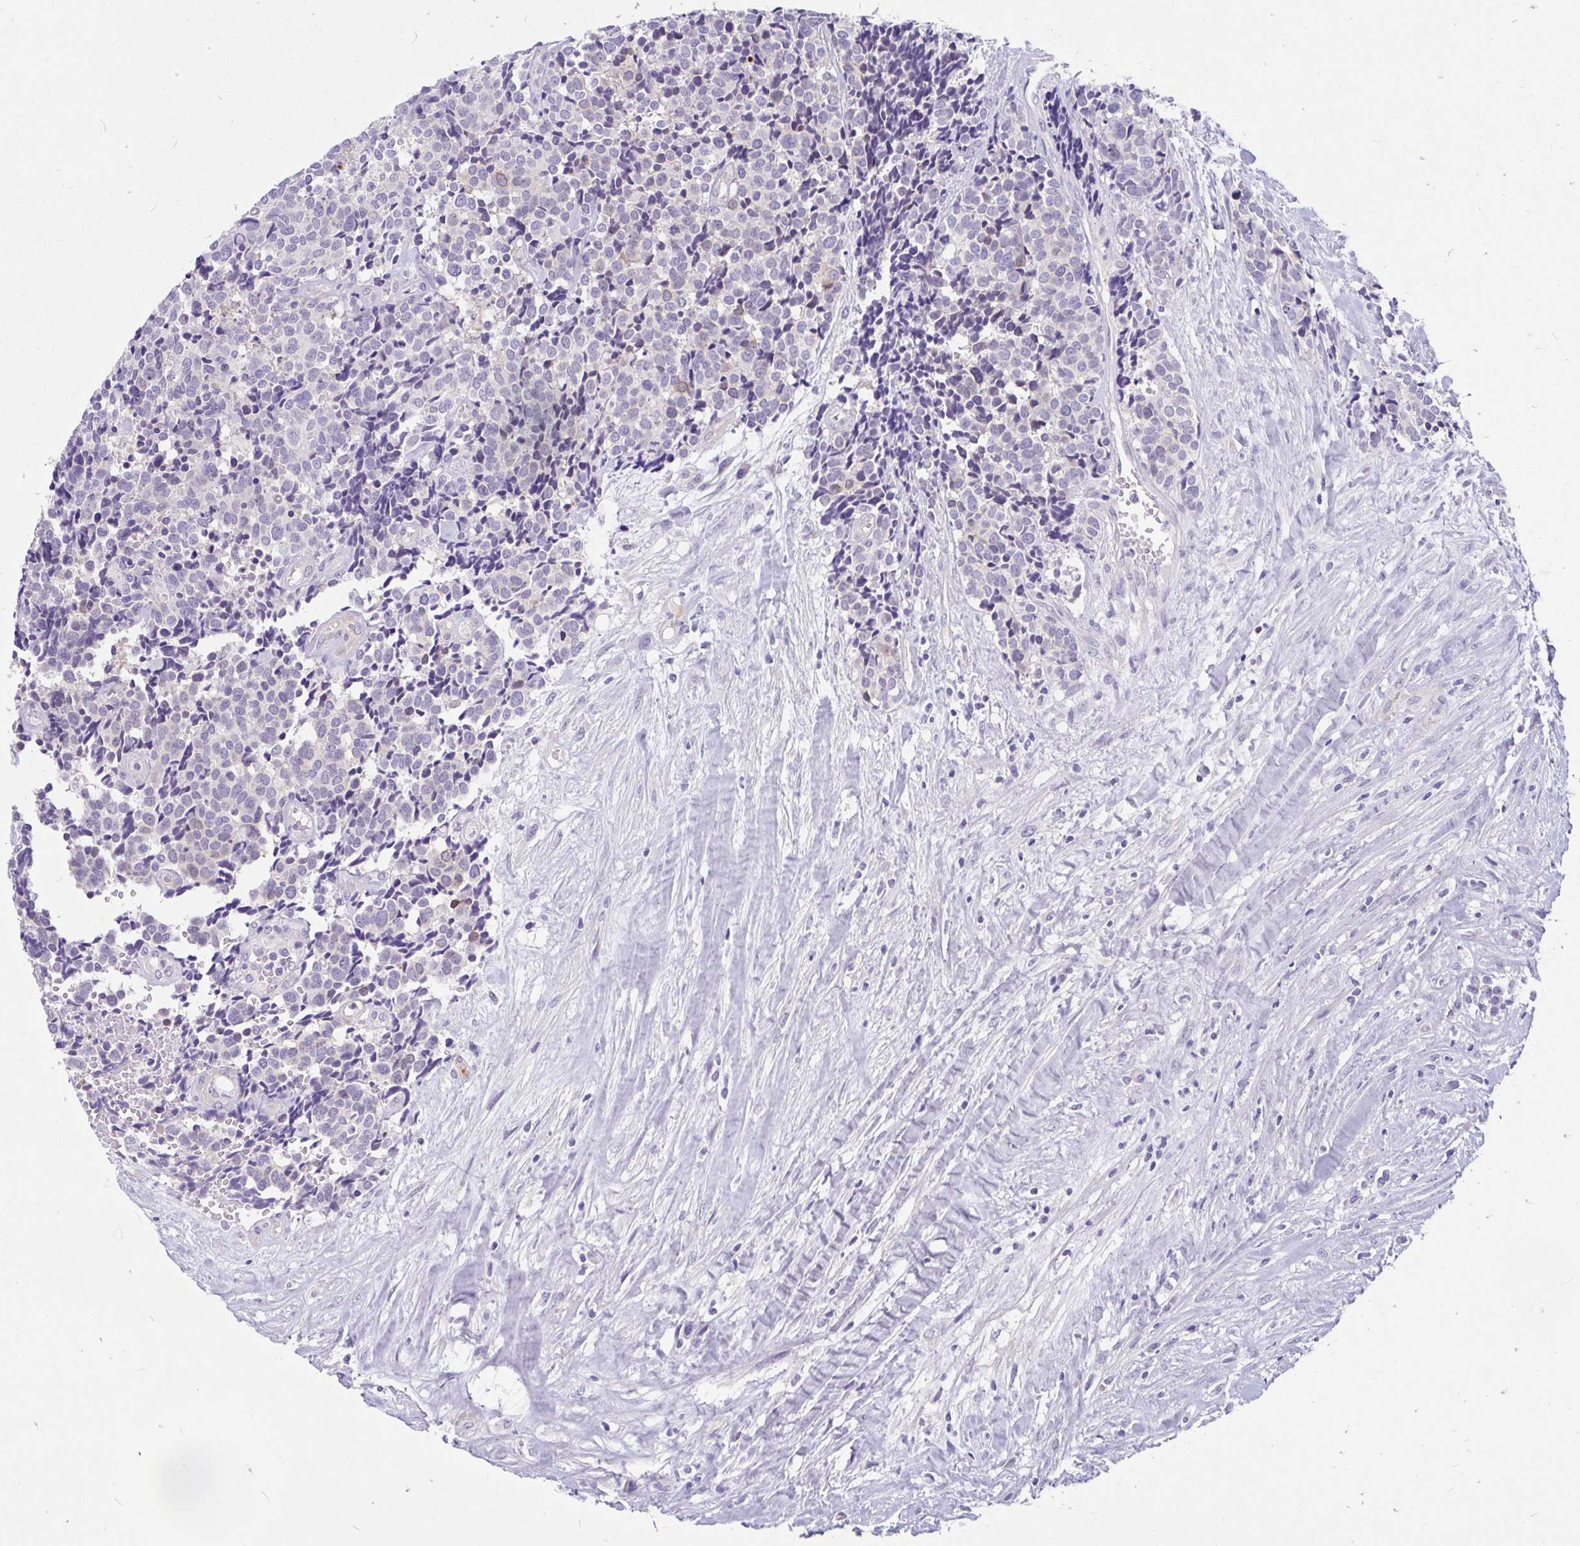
{"staining": {"intensity": "negative", "quantity": "none", "location": "none"}, "tissue": "carcinoid", "cell_type": "Tumor cells", "image_type": "cancer", "snomed": [{"axis": "morphology", "description": "Carcinoid, malignant, NOS"}, {"axis": "topography", "description": "Skin"}], "caption": "The immunohistochemistry (IHC) histopathology image has no significant expression in tumor cells of carcinoid tissue. (DAB (3,3'-diaminobenzidine) IHC visualized using brightfield microscopy, high magnification).", "gene": "KIAA2013", "patient": {"sex": "female", "age": 79}}